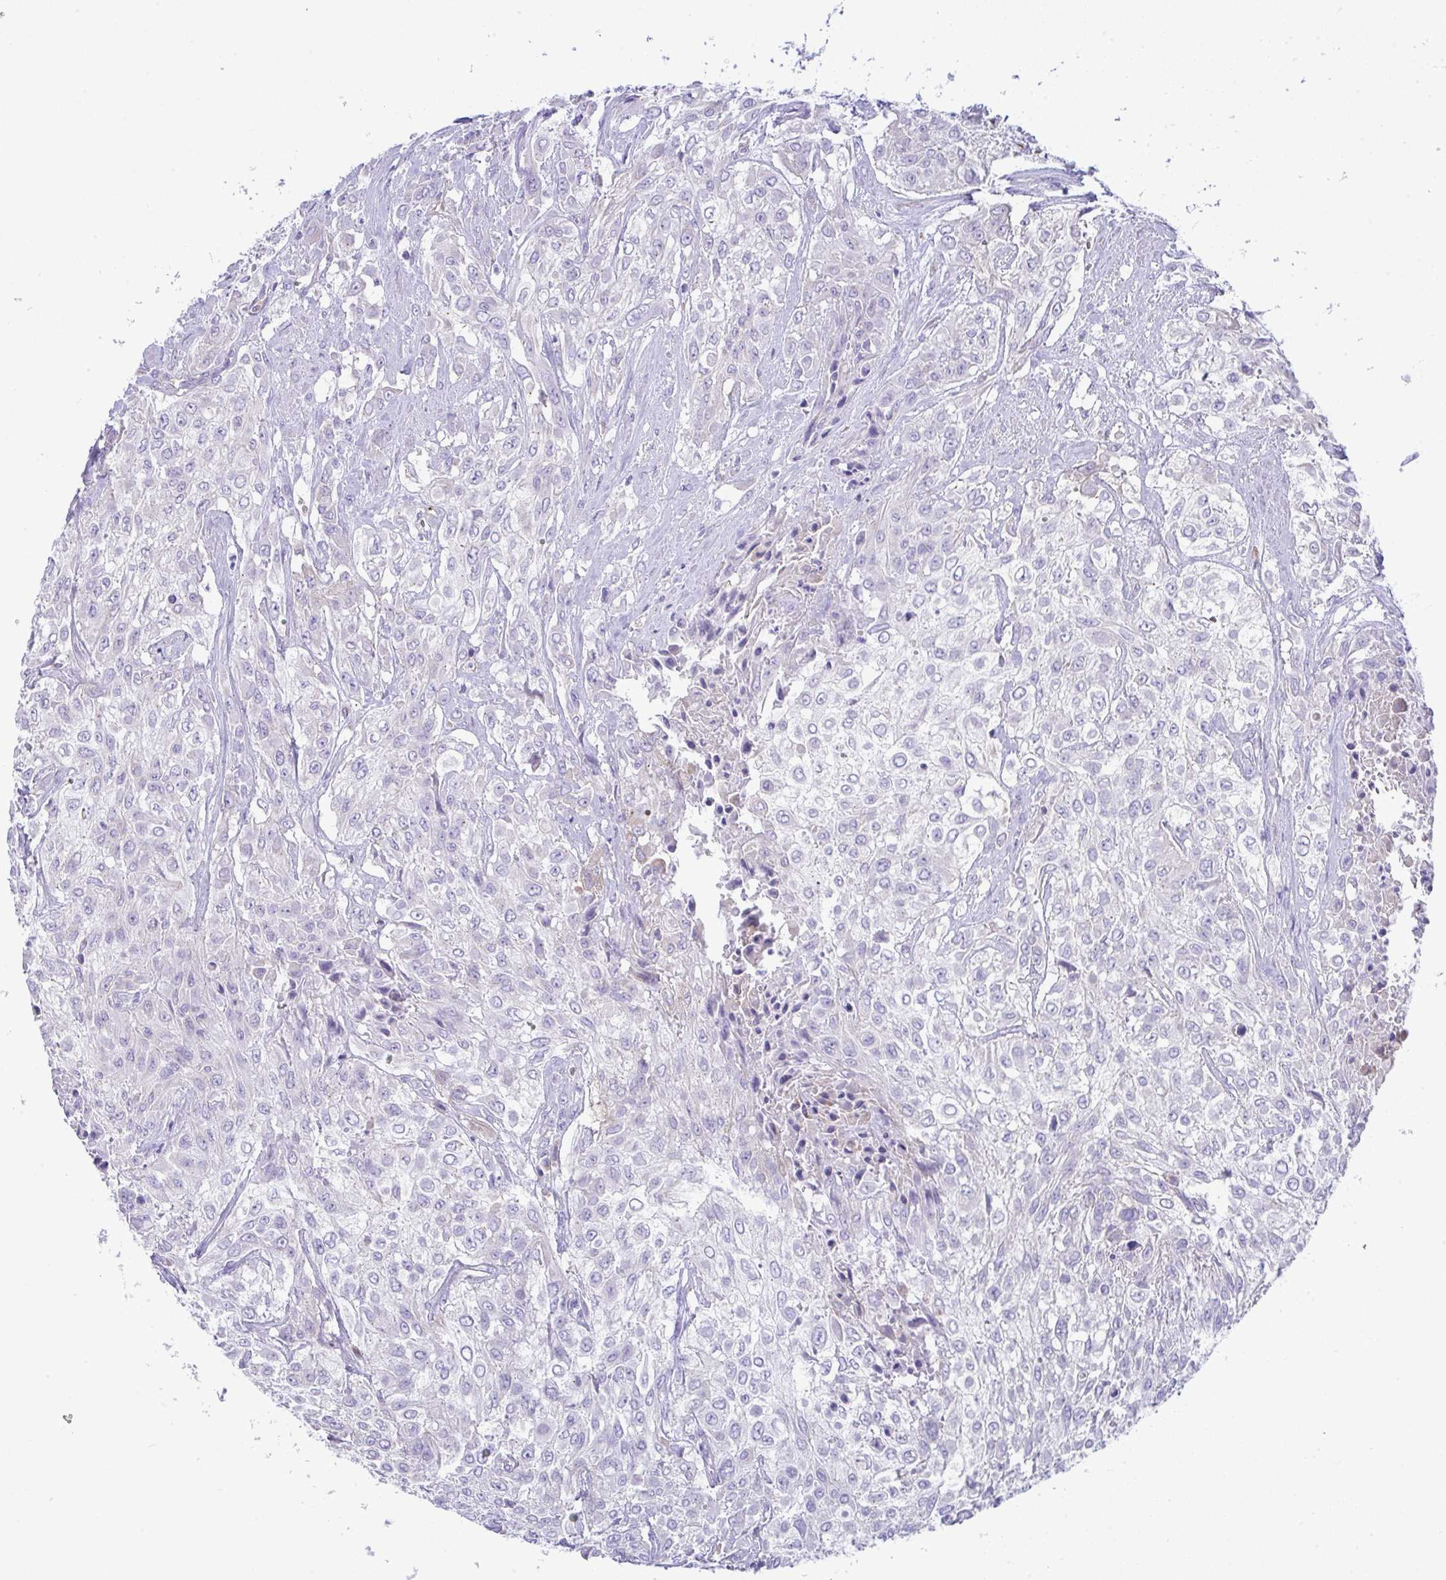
{"staining": {"intensity": "negative", "quantity": "none", "location": "none"}, "tissue": "urothelial cancer", "cell_type": "Tumor cells", "image_type": "cancer", "snomed": [{"axis": "morphology", "description": "Urothelial carcinoma, High grade"}, {"axis": "topography", "description": "Urinary bladder"}], "caption": "This image is of urothelial cancer stained with immunohistochemistry (IHC) to label a protein in brown with the nuclei are counter-stained blue. There is no staining in tumor cells. (Stains: DAB (3,3'-diaminobenzidine) IHC with hematoxylin counter stain, Microscopy: brightfield microscopy at high magnification).", "gene": "PLA2G12B", "patient": {"sex": "male", "age": 57}}